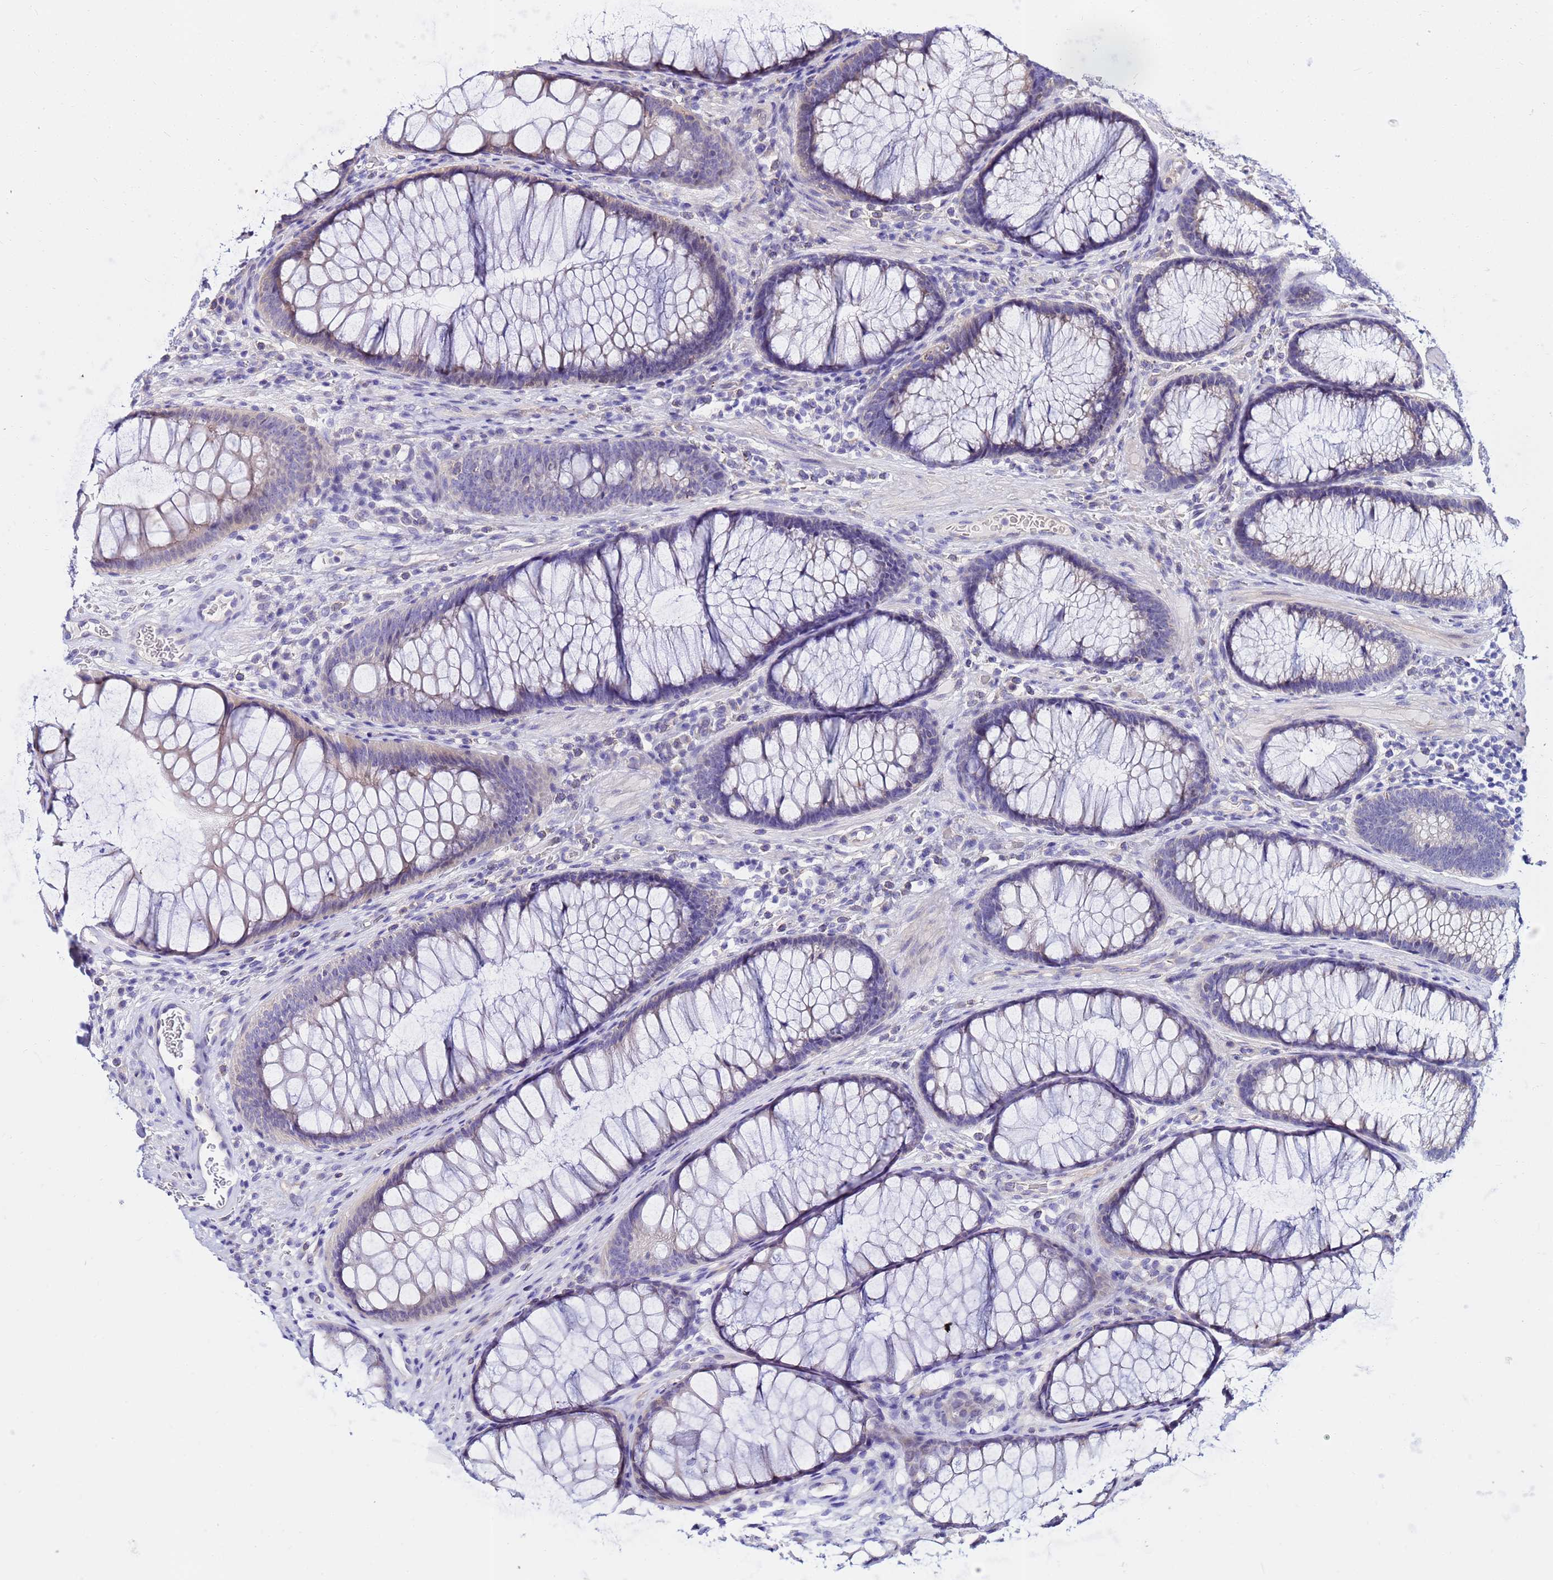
{"staining": {"intensity": "negative", "quantity": "none", "location": "none"}, "tissue": "colon", "cell_type": "Endothelial cells", "image_type": "normal", "snomed": [{"axis": "morphology", "description": "Normal tissue, NOS"}, {"axis": "topography", "description": "Colon"}], "caption": "Immunohistochemistry micrograph of benign human colon stained for a protein (brown), which demonstrates no positivity in endothelial cells. The staining was performed using DAB to visualize the protein expression in brown, while the nuclei were stained in blue with hematoxylin (Magnification: 20x).", "gene": "HERC5", "patient": {"sex": "female", "age": 82}}